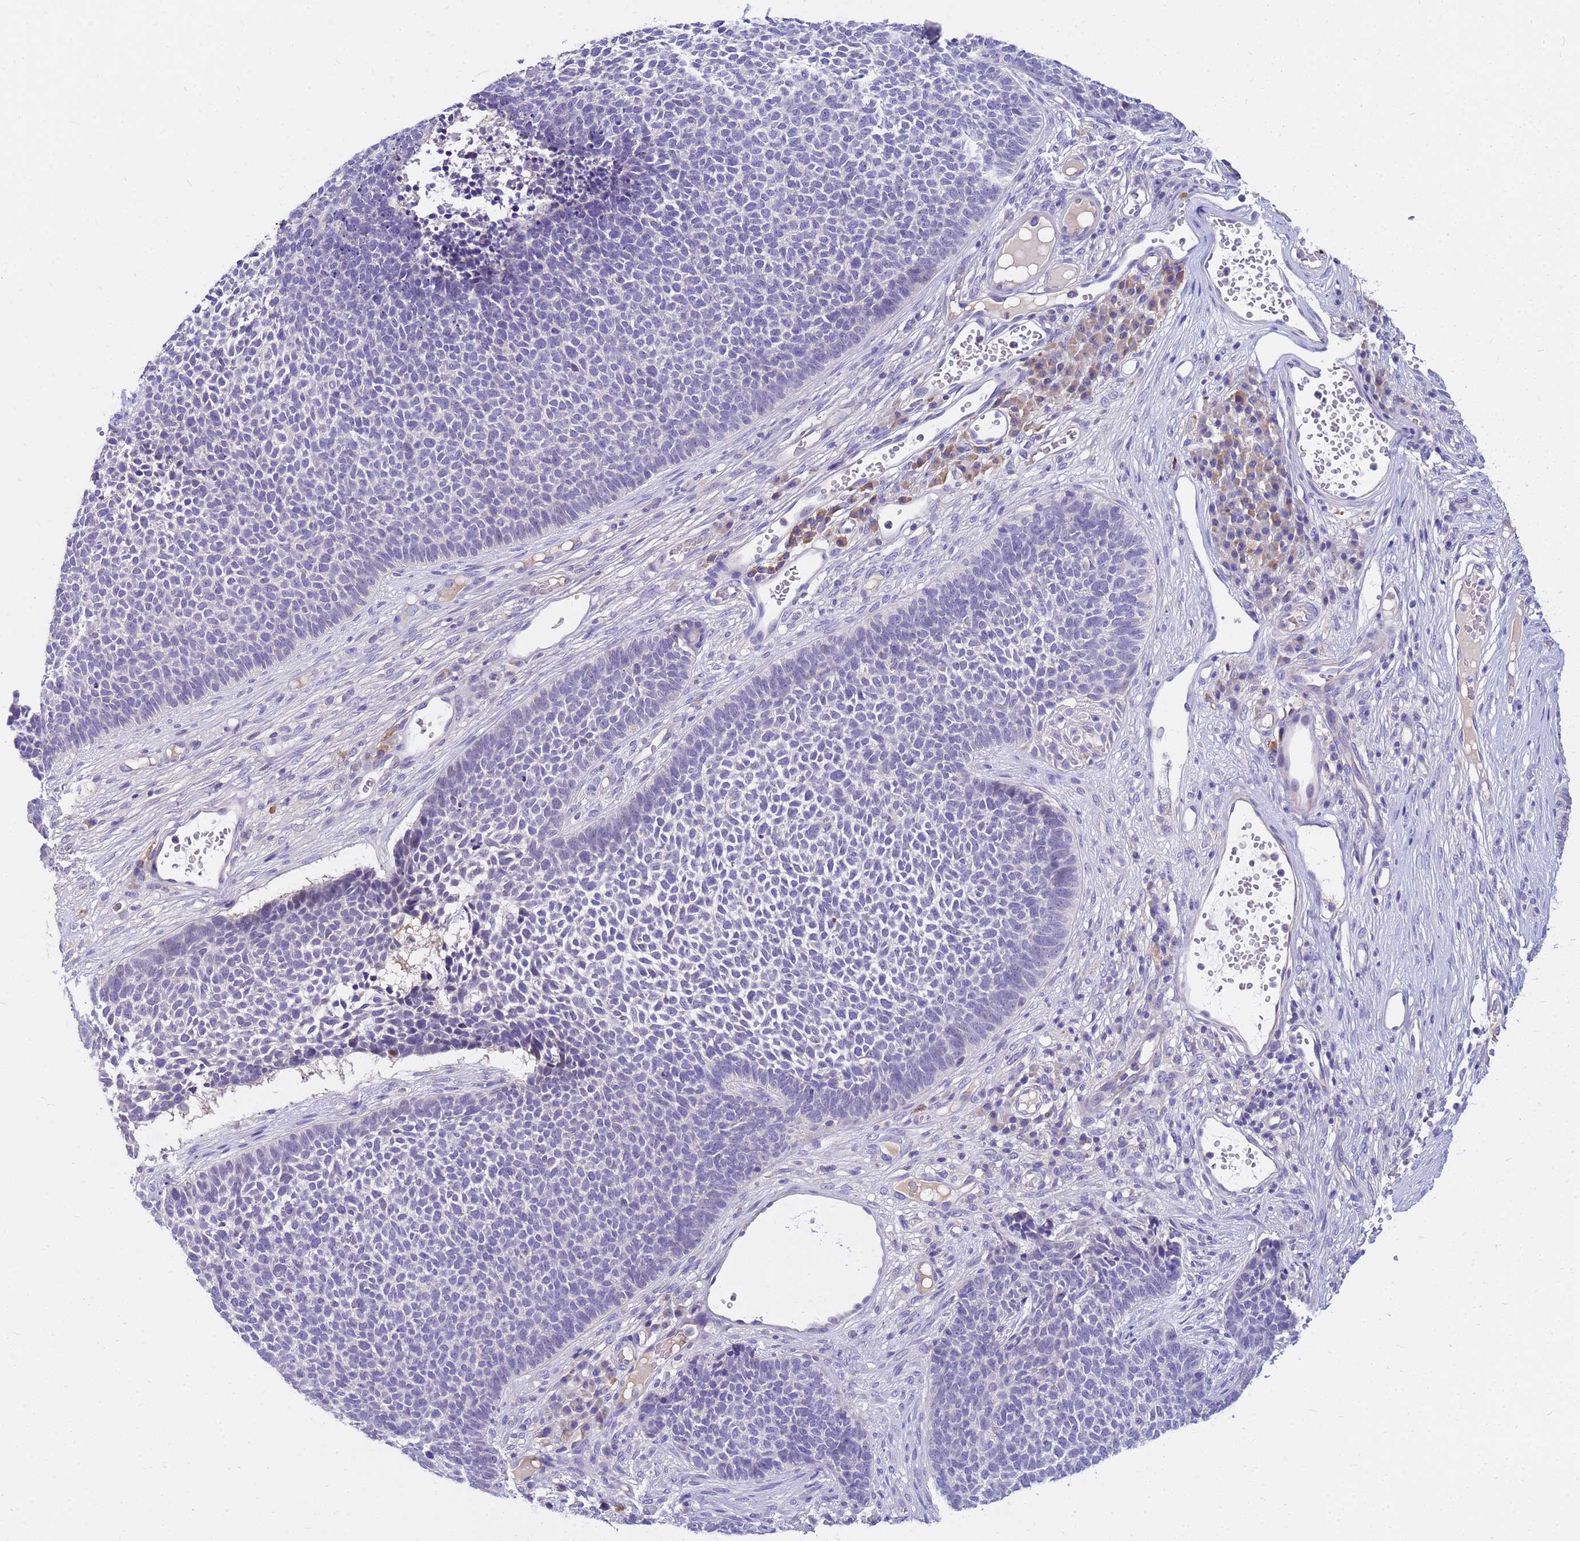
{"staining": {"intensity": "negative", "quantity": "none", "location": "none"}, "tissue": "skin cancer", "cell_type": "Tumor cells", "image_type": "cancer", "snomed": [{"axis": "morphology", "description": "Basal cell carcinoma"}, {"axis": "topography", "description": "Skin"}], "caption": "This photomicrograph is of skin cancer (basal cell carcinoma) stained with immunohistochemistry to label a protein in brown with the nuclei are counter-stained blue. There is no expression in tumor cells.", "gene": "DPRX", "patient": {"sex": "female", "age": 84}}